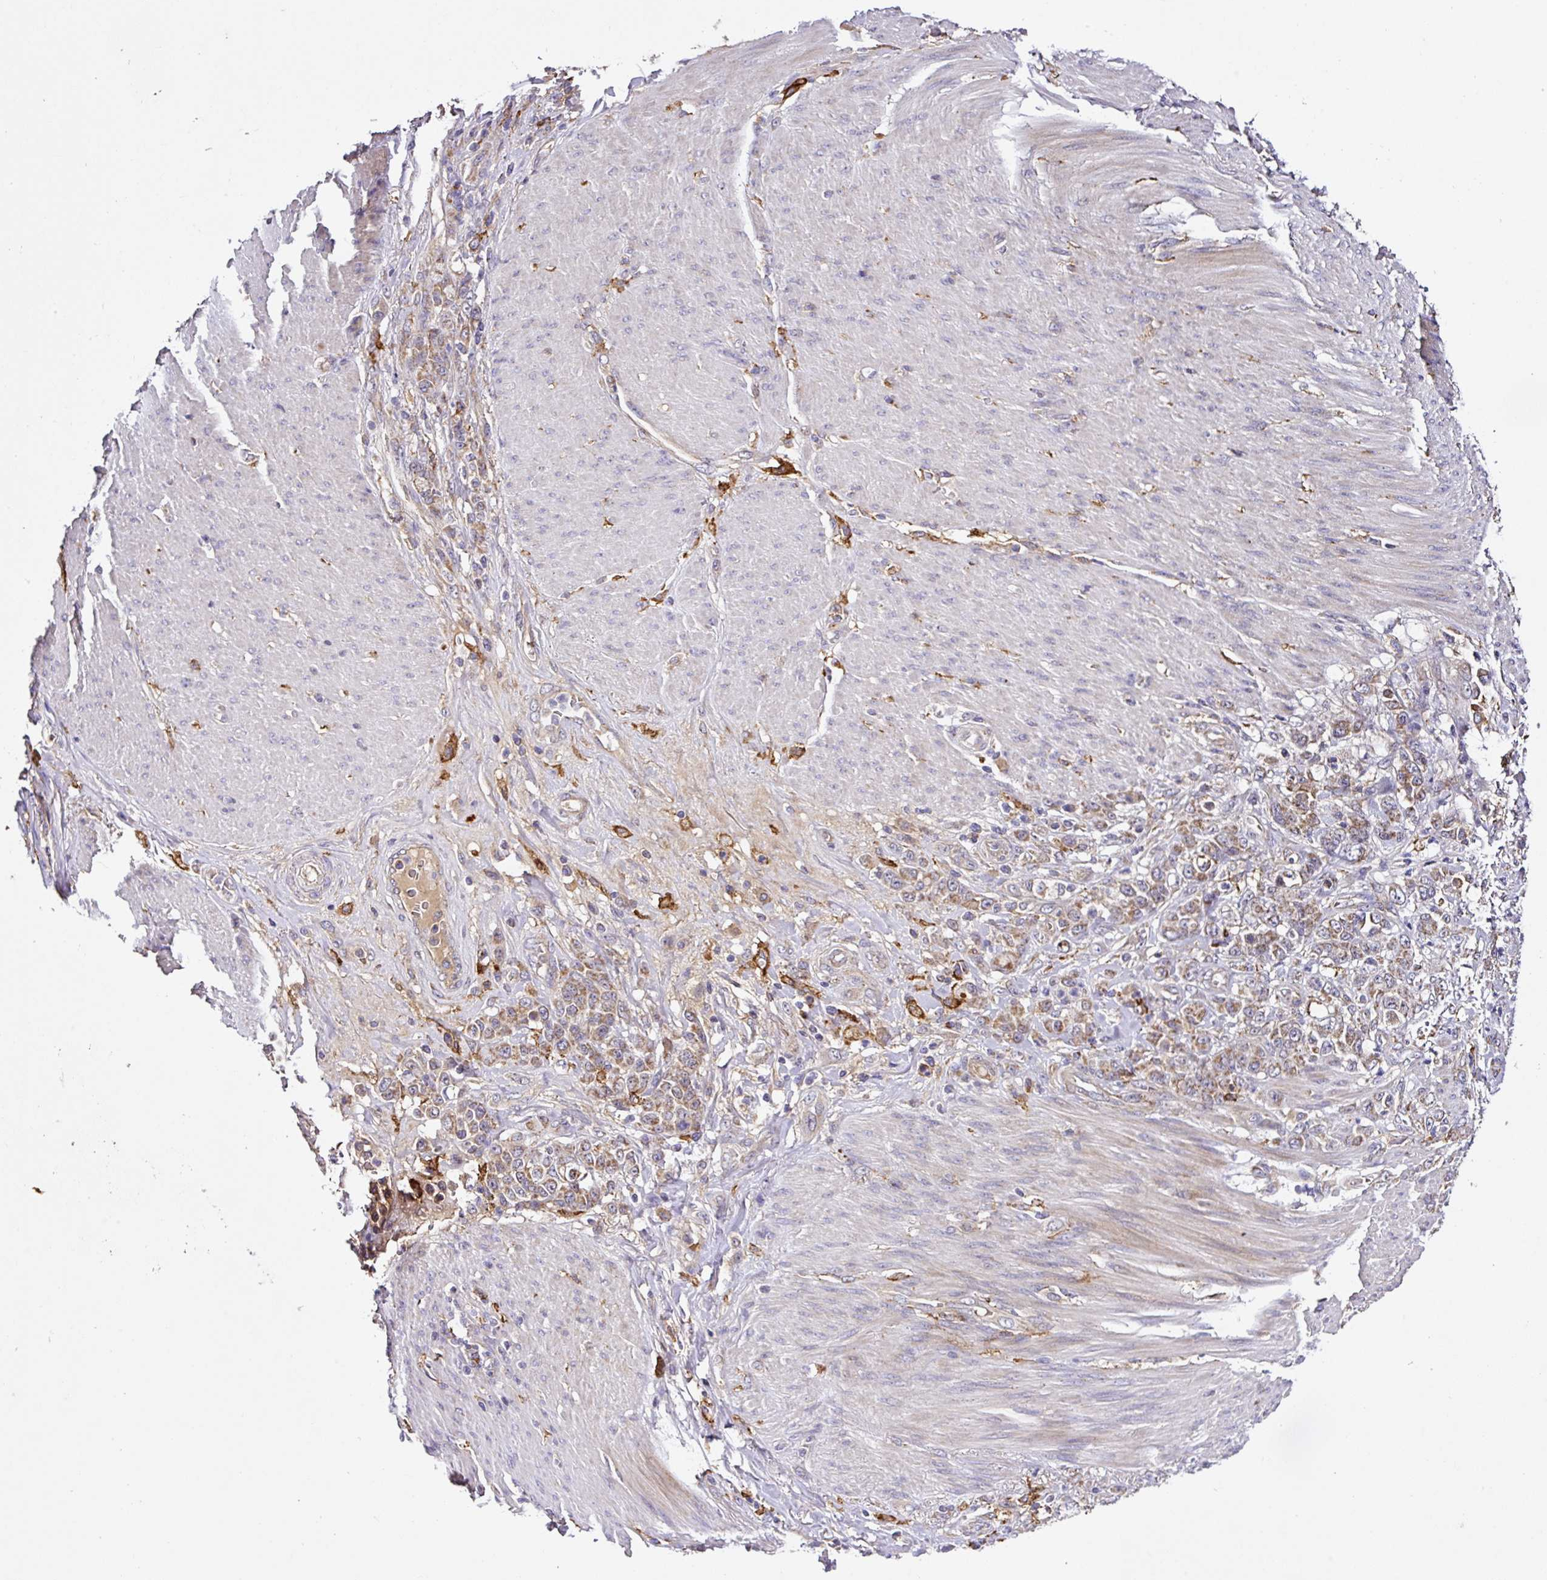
{"staining": {"intensity": "moderate", "quantity": ">75%", "location": "cytoplasmic/membranous"}, "tissue": "stomach cancer", "cell_type": "Tumor cells", "image_type": "cancer", "snomed": [{"axis": "morphology", "description": "Adenocarcinoma, NOS"}, {"axis": "topography", "description": "Stomach"}], "caption": "Adenocarcinoma (stomach) tissue exhibits moderate cytoplasmic/membranous positivity in approximately >75% of tumor cells, visualized by immunohistochemistry.", "gene": "ZNF513", "patient": {"sex": "female", "age": 79}}